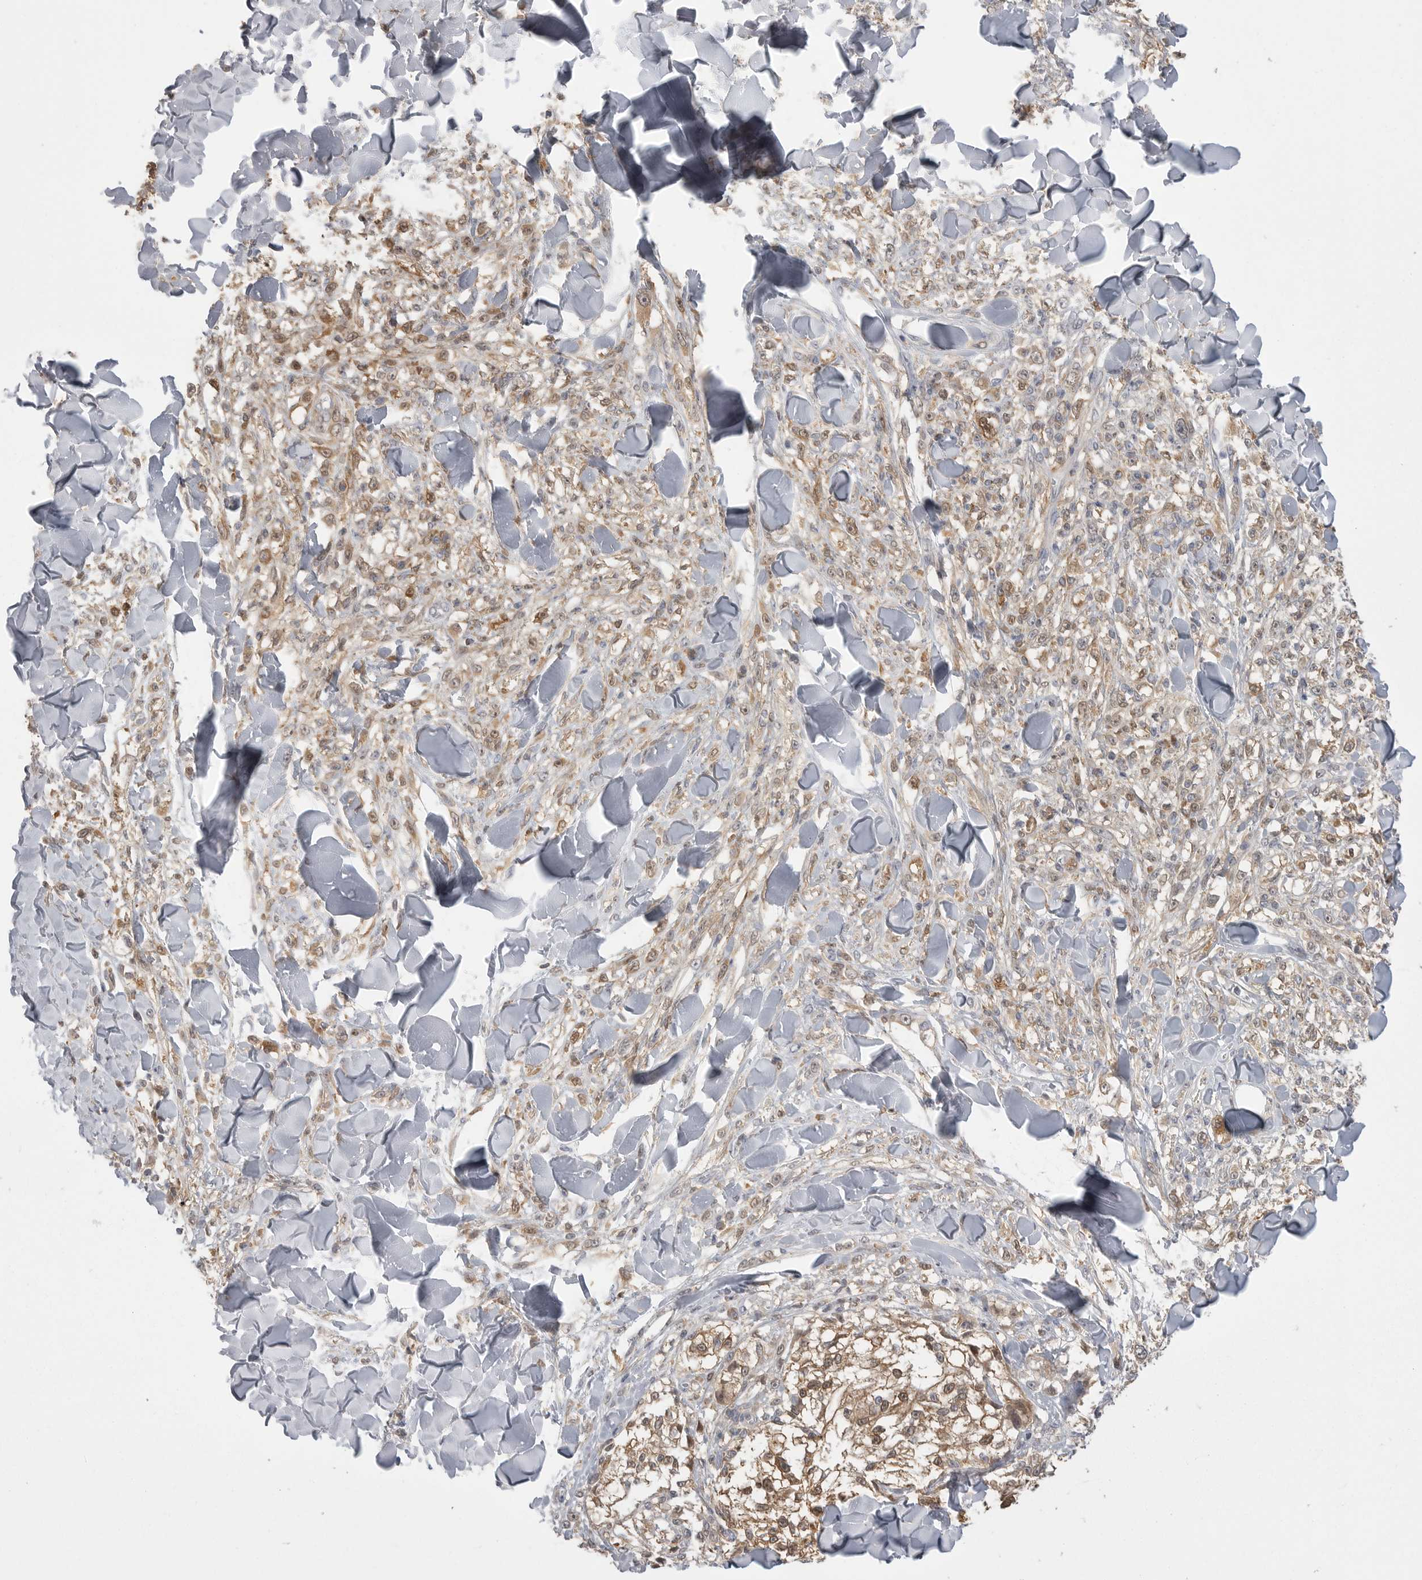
{"staining": {"intensity": "moderate", "quantity": ">75%", "location": "cytoplasmic/membranous"}, "tissue": "melanoma", "cell_type": "Tumor cells", "image_type": "cancer", "snomed": [{"axis": "morphology", "description": "Malignant melanoma, NOS"}, {"axis": "topography", "description": "Skin of head"}], "caption": "Moderate cytoplasmic/membranous protein staining is seen in approximately >75% of tumor cells in melanoma.", "gene": "KYAT3", "patient": {"sex": "male", "age": 83}}